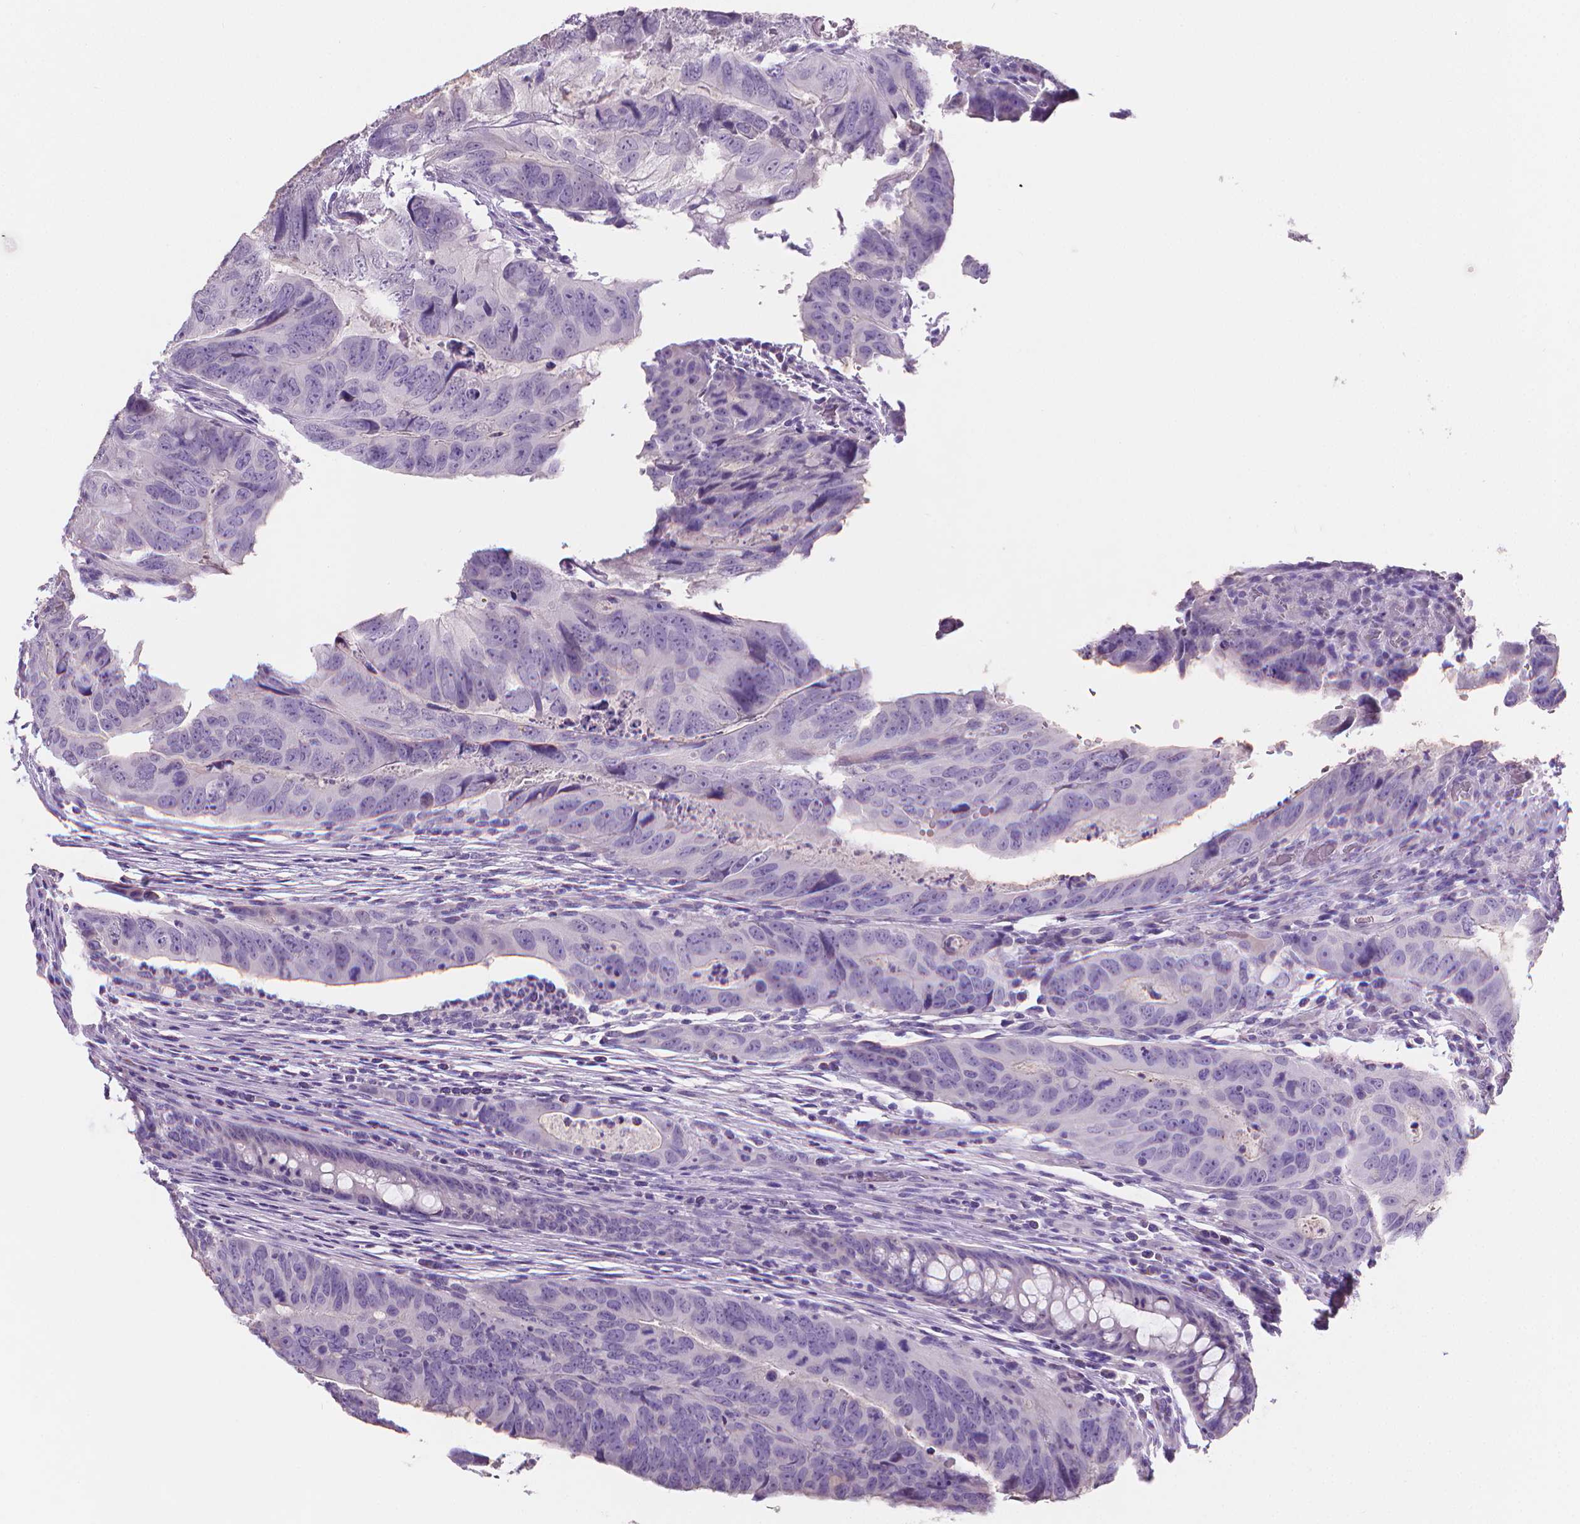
{"staining": {"intensity": "negative", "quantity": "none", "location": "none"}, "tissue": "colorectal cancer", "cell_type": "Tumor cells", "image_type": "cancer", "snomed": [{"axis": "morphology", "description": "Adenocarcinoma, NOS"}, {"axis": "topography", "description": "Colon"}], "caption": "The photomicrograph exhibits no significant staining in tumor cells of colorectal cancer. (Brightfield microscopy of DAB immunohistochemistry (IHC) at high magnification).", "gene": "TNNI2", "patient": {"sex": "male", "age": 79}}